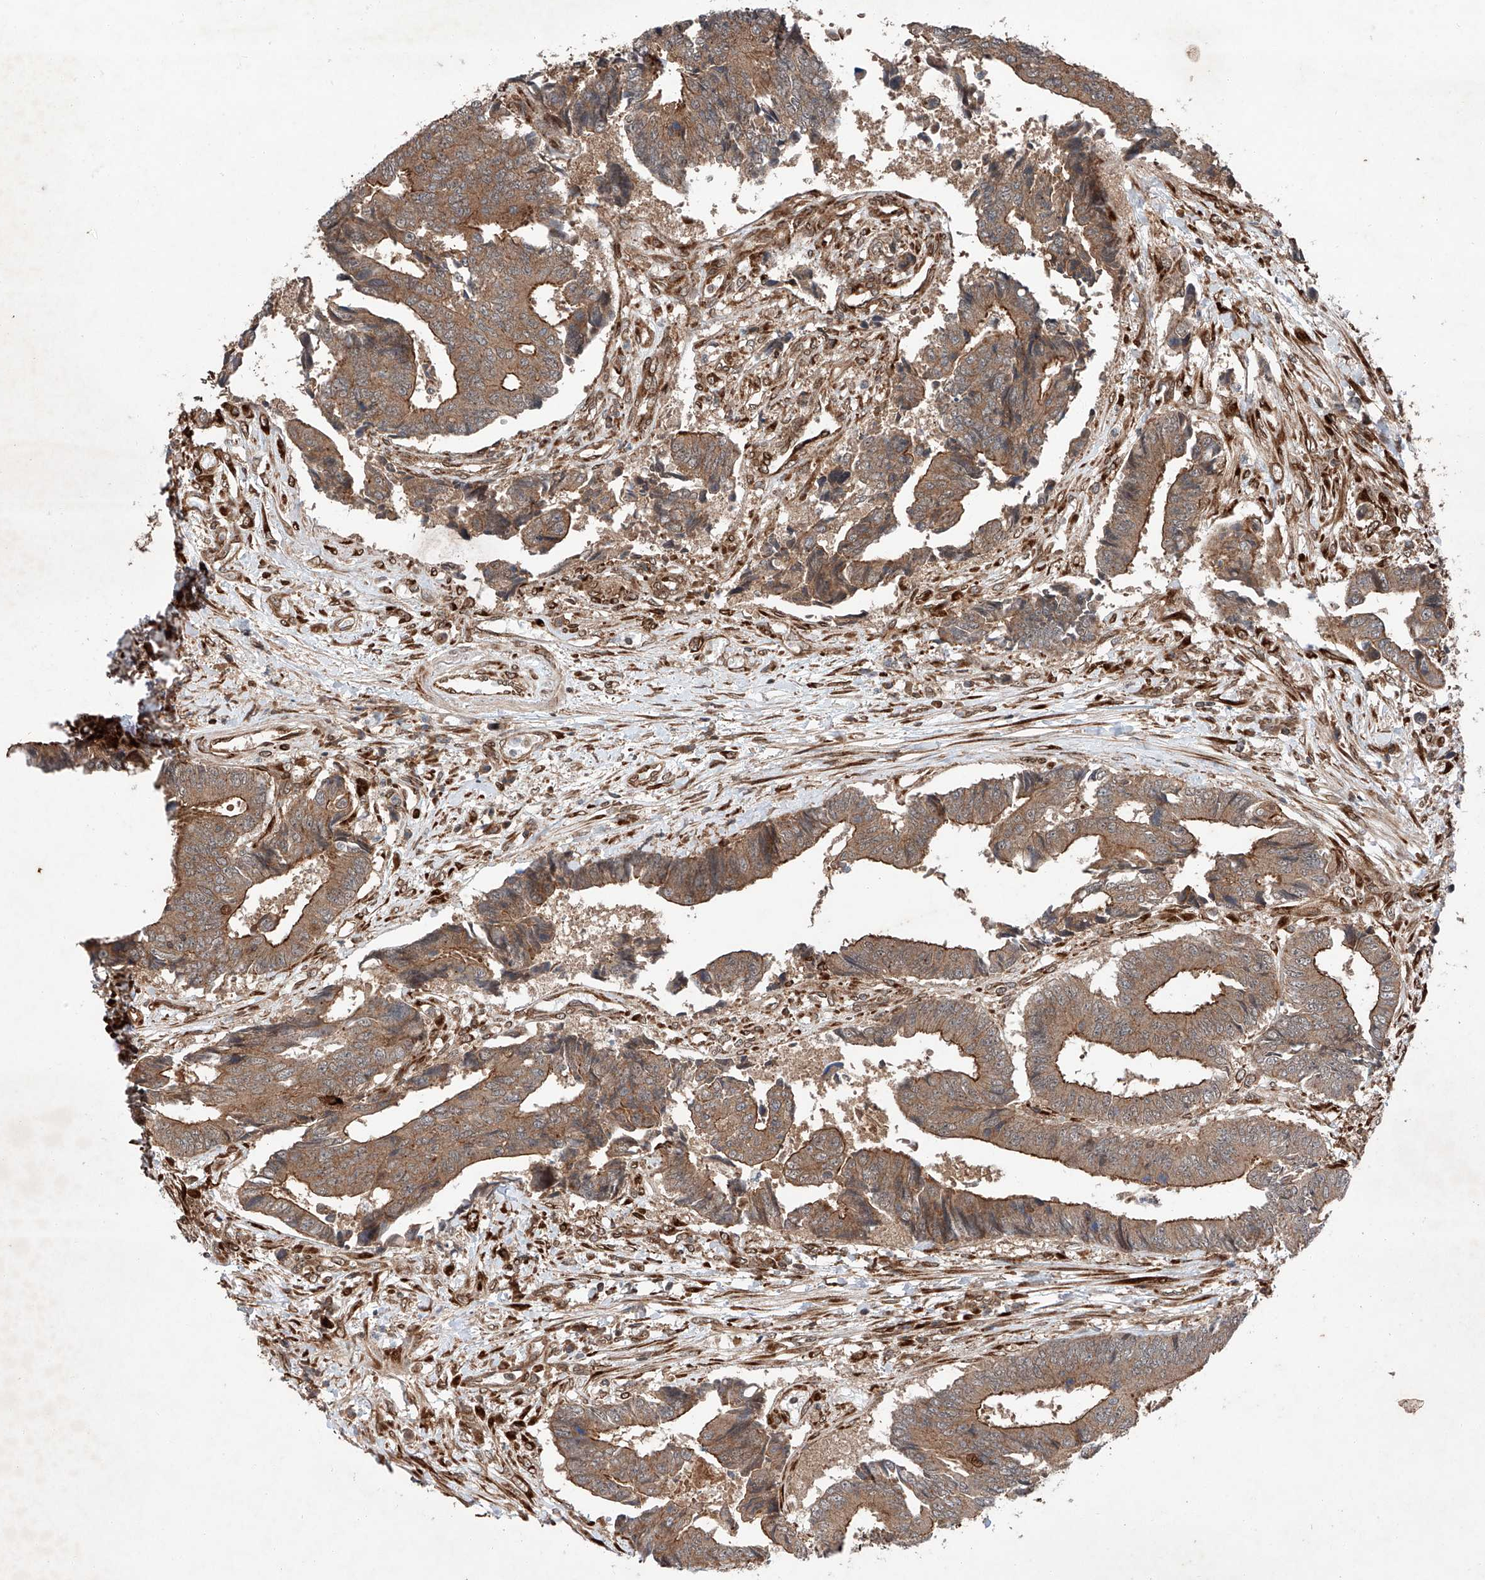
{"staining": {"intensity": "moderate", "quantity": "25%-75%", "location": "cytoplasmic/membranous"}, "tissue": "colorectal cancer", "cell_type": "Tumor cells", "image_type": "cancer", "snomed": [{"axis": "morphology", "description": "Adenocarcinoma, NOS"}, {"axis": "topography", "description": "Rectum"}], "caption": "Protein expression analysis of colorectal adenocarcinoma exhibits moderate cytoplasmic/membranous expression in approximately 25%-75% of tumor cells.", "gene": "ZFP28", "patient": {"sex": "male", "age": 84}}